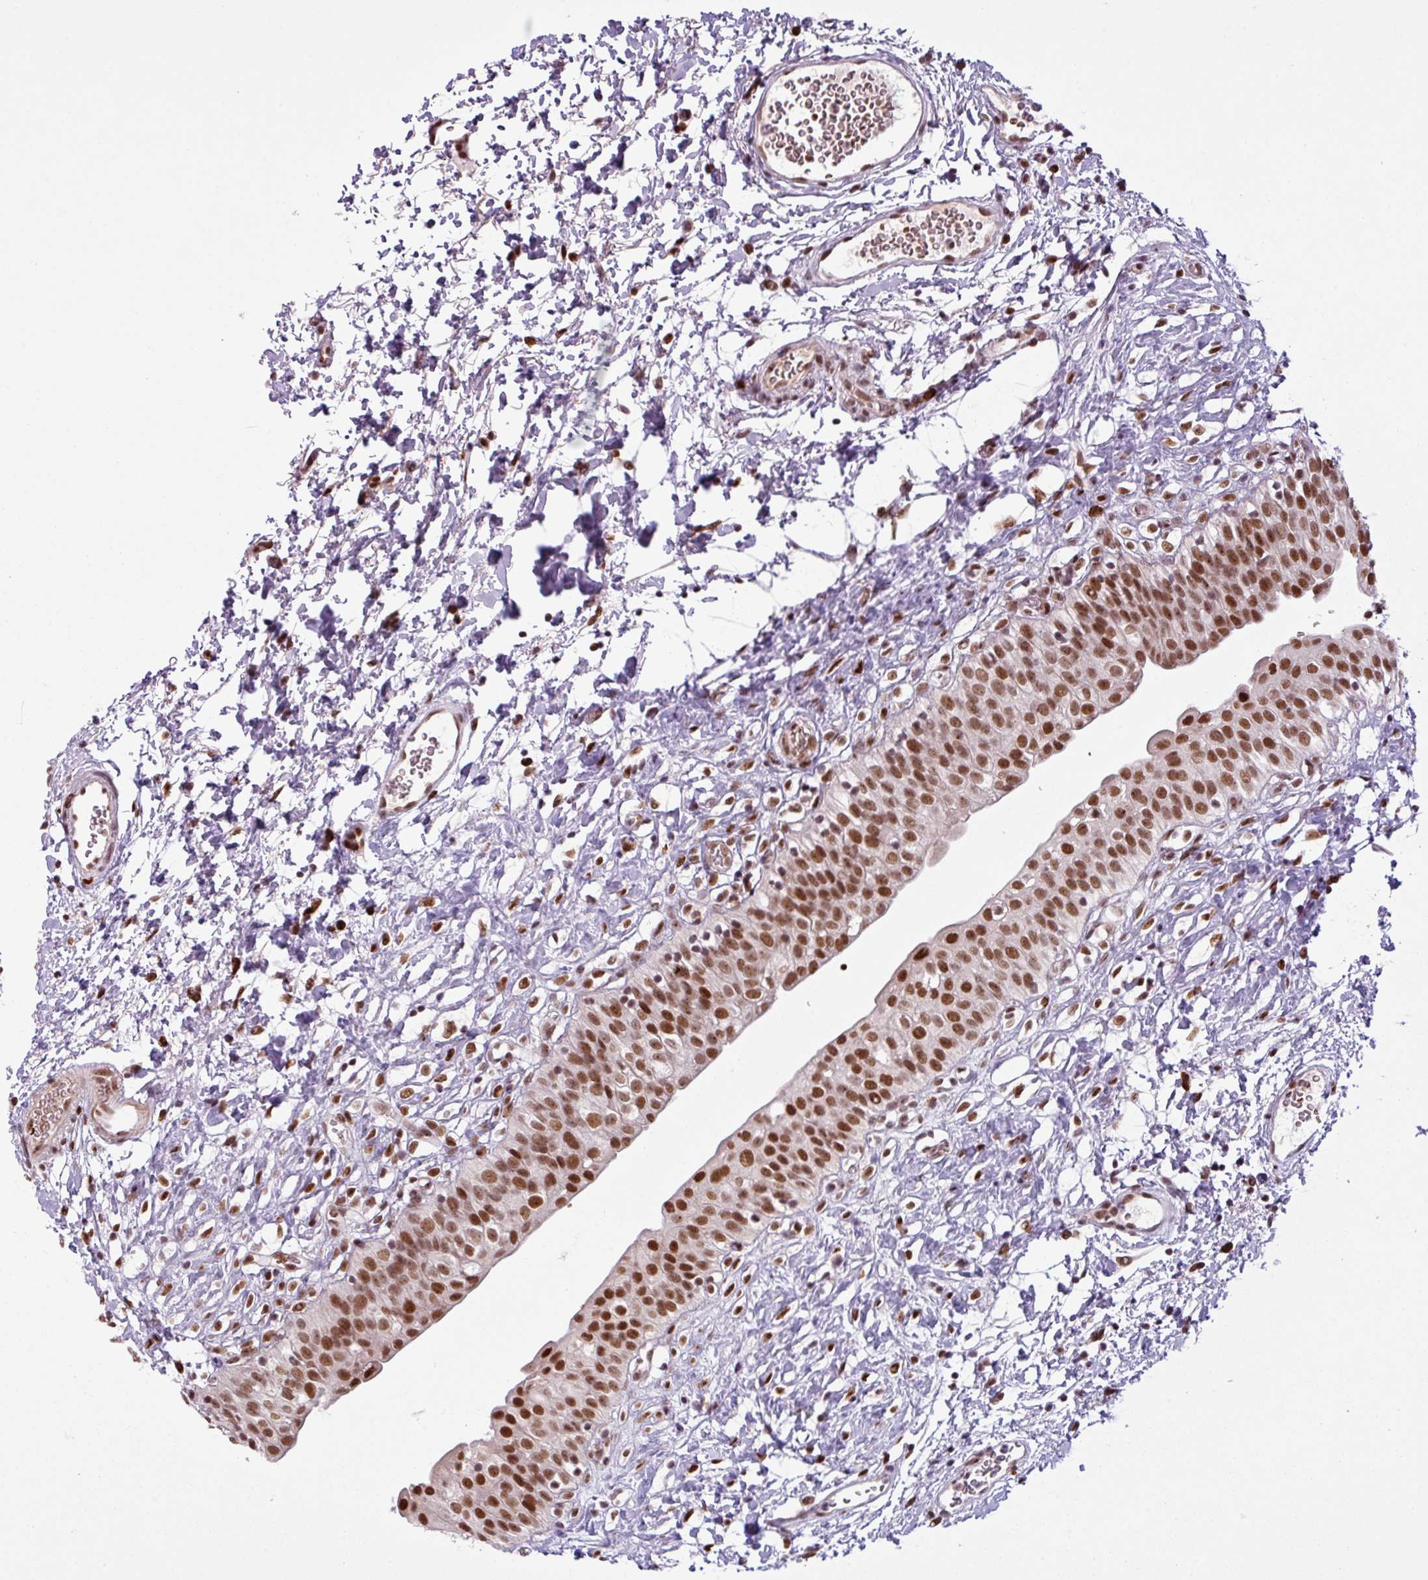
{"staining": {"intensity": "strong", "quantity": ">75%", "location": "nuclear"}, "tissue": "urinary bladder", "cell_type": "Urothelial cells", "image_type": "normal", "snomed": [{"axis": "morphology", "description": "Normal tissue, NOS"}, {"axis": "topography", "description": "Urinary bladder"}], "caption": "Protein expression analysis of unremarkable human urinary bladder reveals strong nuclear expression in about >75% of urothelial cells. (DAB (3,3'-diaminobenzidine) IHC with brightfield microscopy, high magnification).", "gene": "PRDM5", "patient": {"sex": "male", "age": 51}}